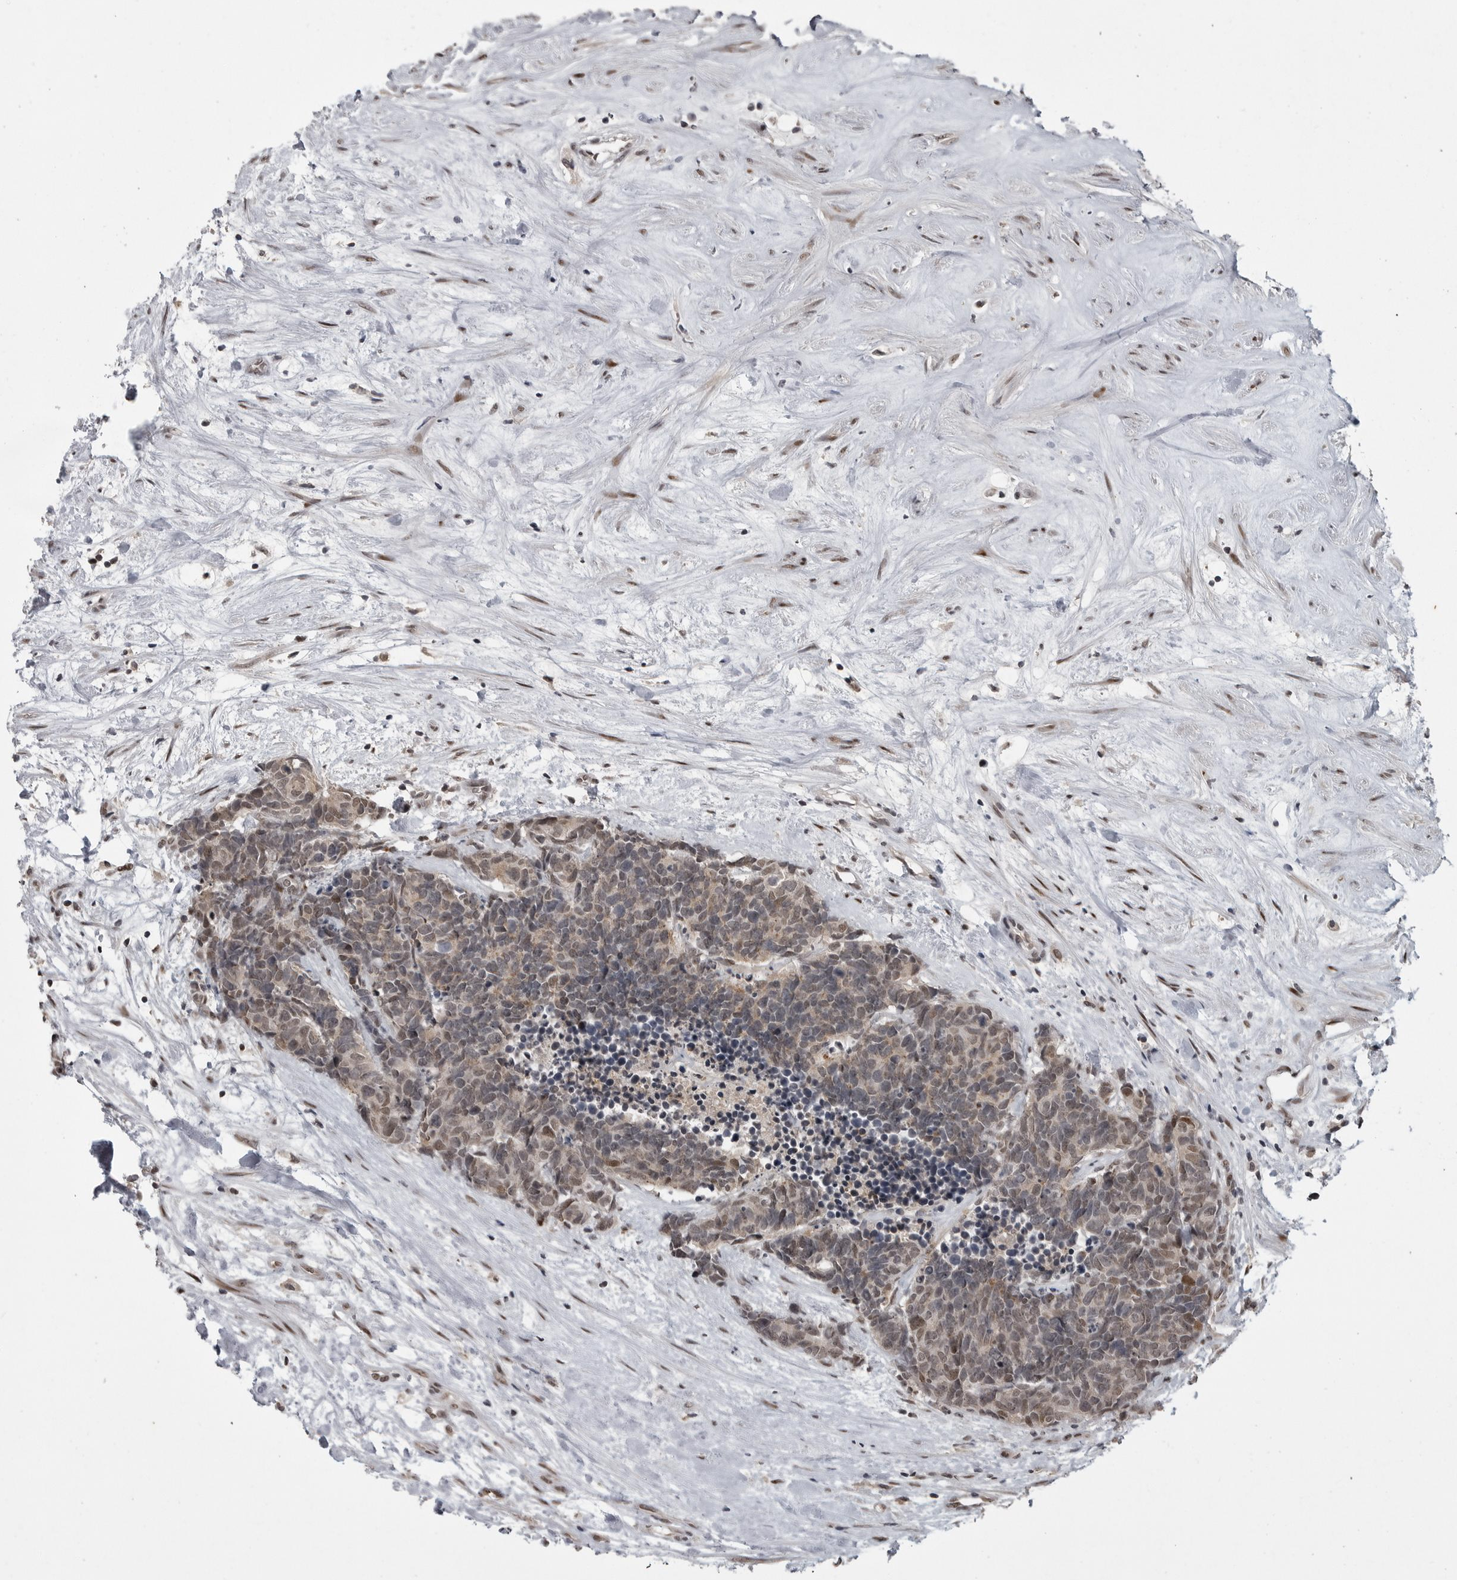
{"staining": {"intensity": "weak", "quantity": "25%-75%", "location": "nuclear"}, "tissue": "carcinoid", "cell_type": "Tumor cells", "image_type": "cancer", "snomed": [{"axis": "morphology", "description": "Carcinoma, NOS"}, {"axis": "morphology", "description": "Carcinoid, malignant, NOS"}, {"axis": "topography", "description": "Urinary bladder"}], "caption": "This photomicrograph exhibits carcinoid stained with IHC to label a protein in brown. The nuclear of tumor cells show weak positivity for the protein. Nuclei are counter-stained blue.", "gene": "C8orf58", "patient": {"sex": "male", "age": 57}}